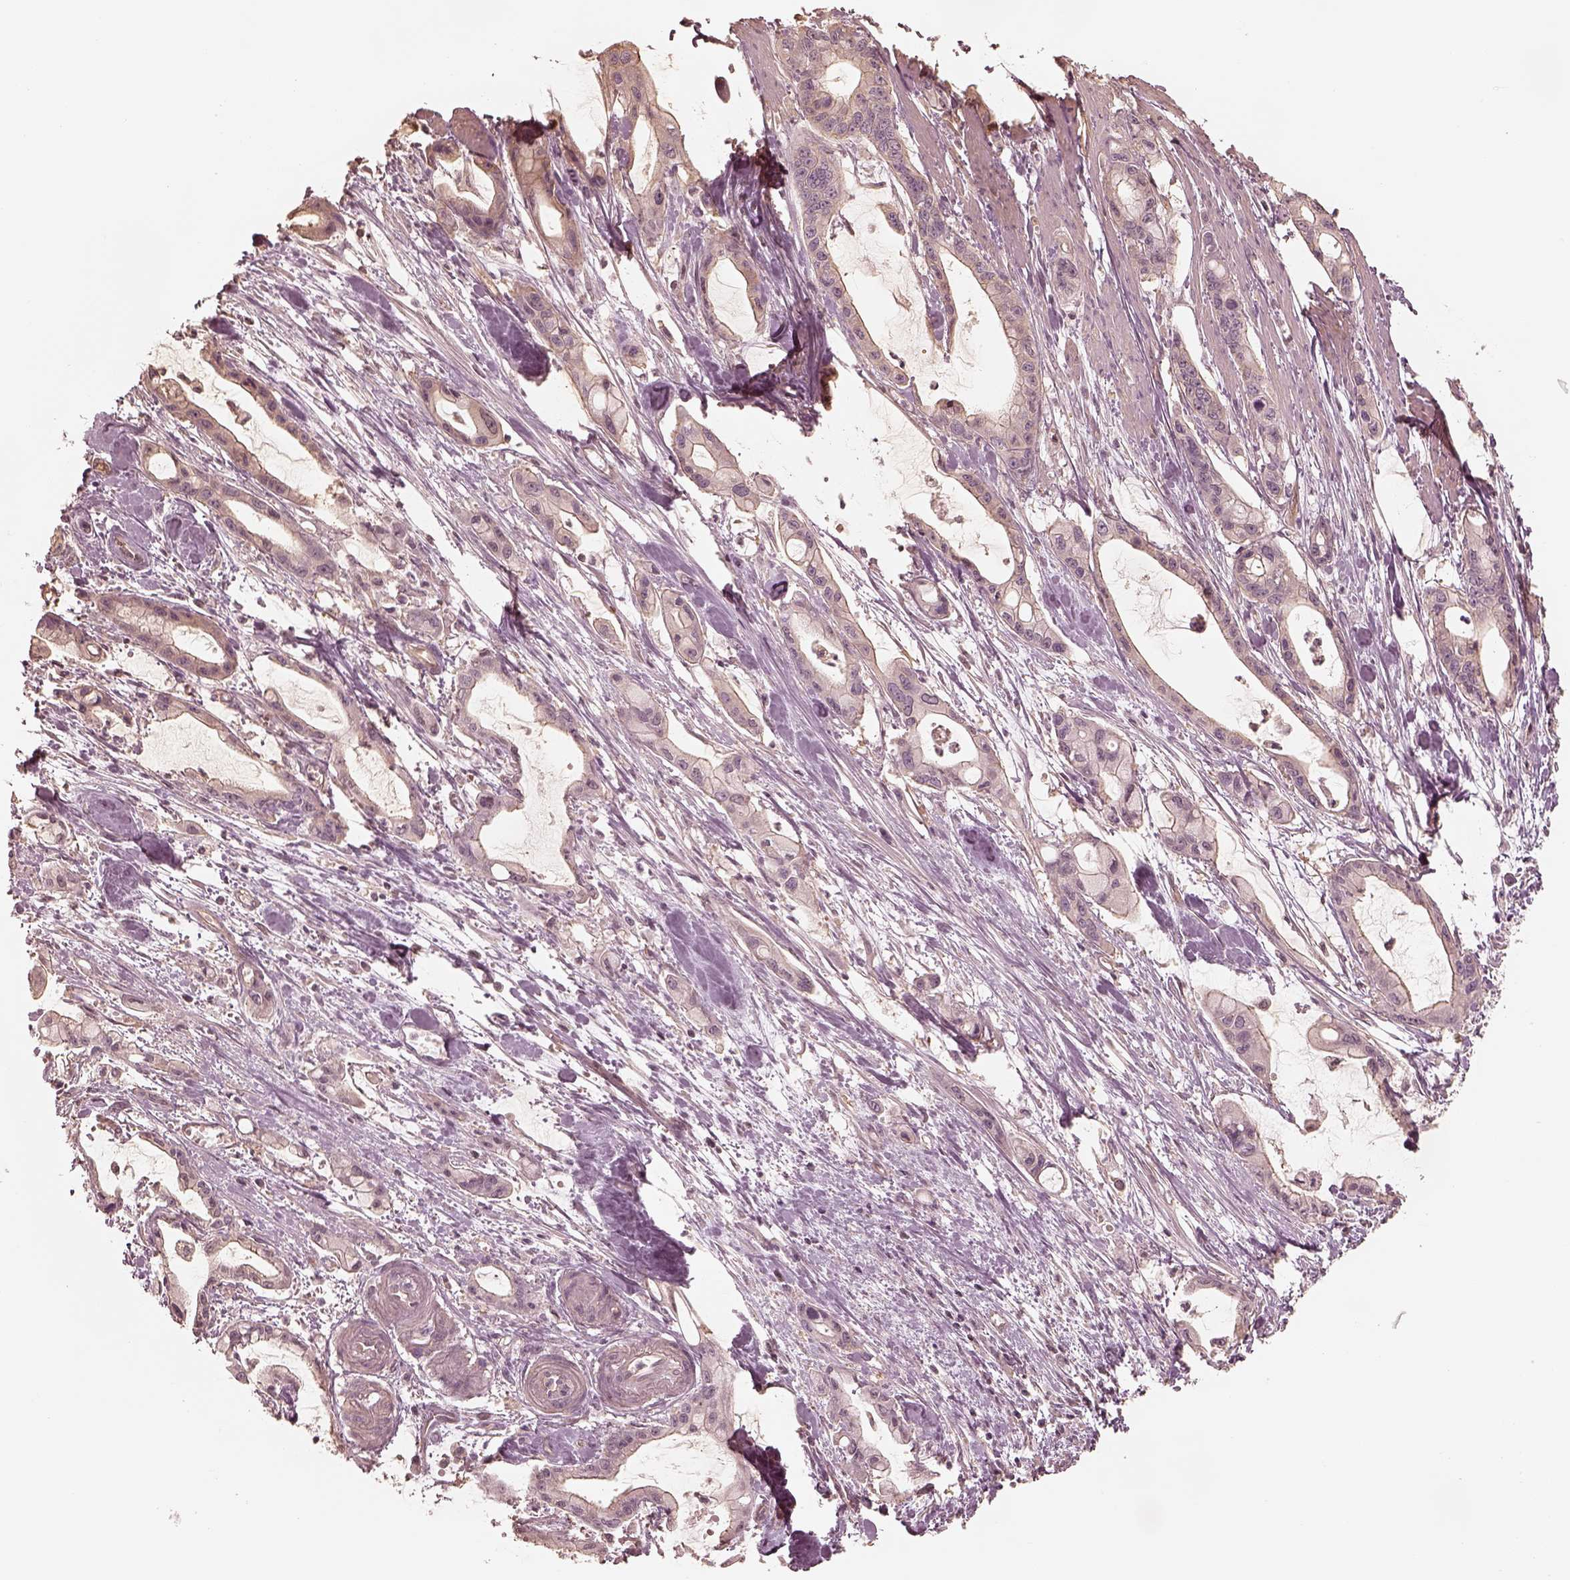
{"staining": {"intensity": "negative", "quantity": "none", "location": "none"}, "tissue": "pancreatic cancer", "cell_type": "Tumor cells", "image_type": "cancer", "snomed": [{"axis": "morphology", "description": "Adenocarcinoma, NOS"}, {"axis": "topography", "description": "Pancreas"}], "caption": "The photomicrograph displays no staining of tumor cells in pancreatic adenocarcinoma.", "gene": "KIF5C", "patient": {"sex": "male", "age": 48}}